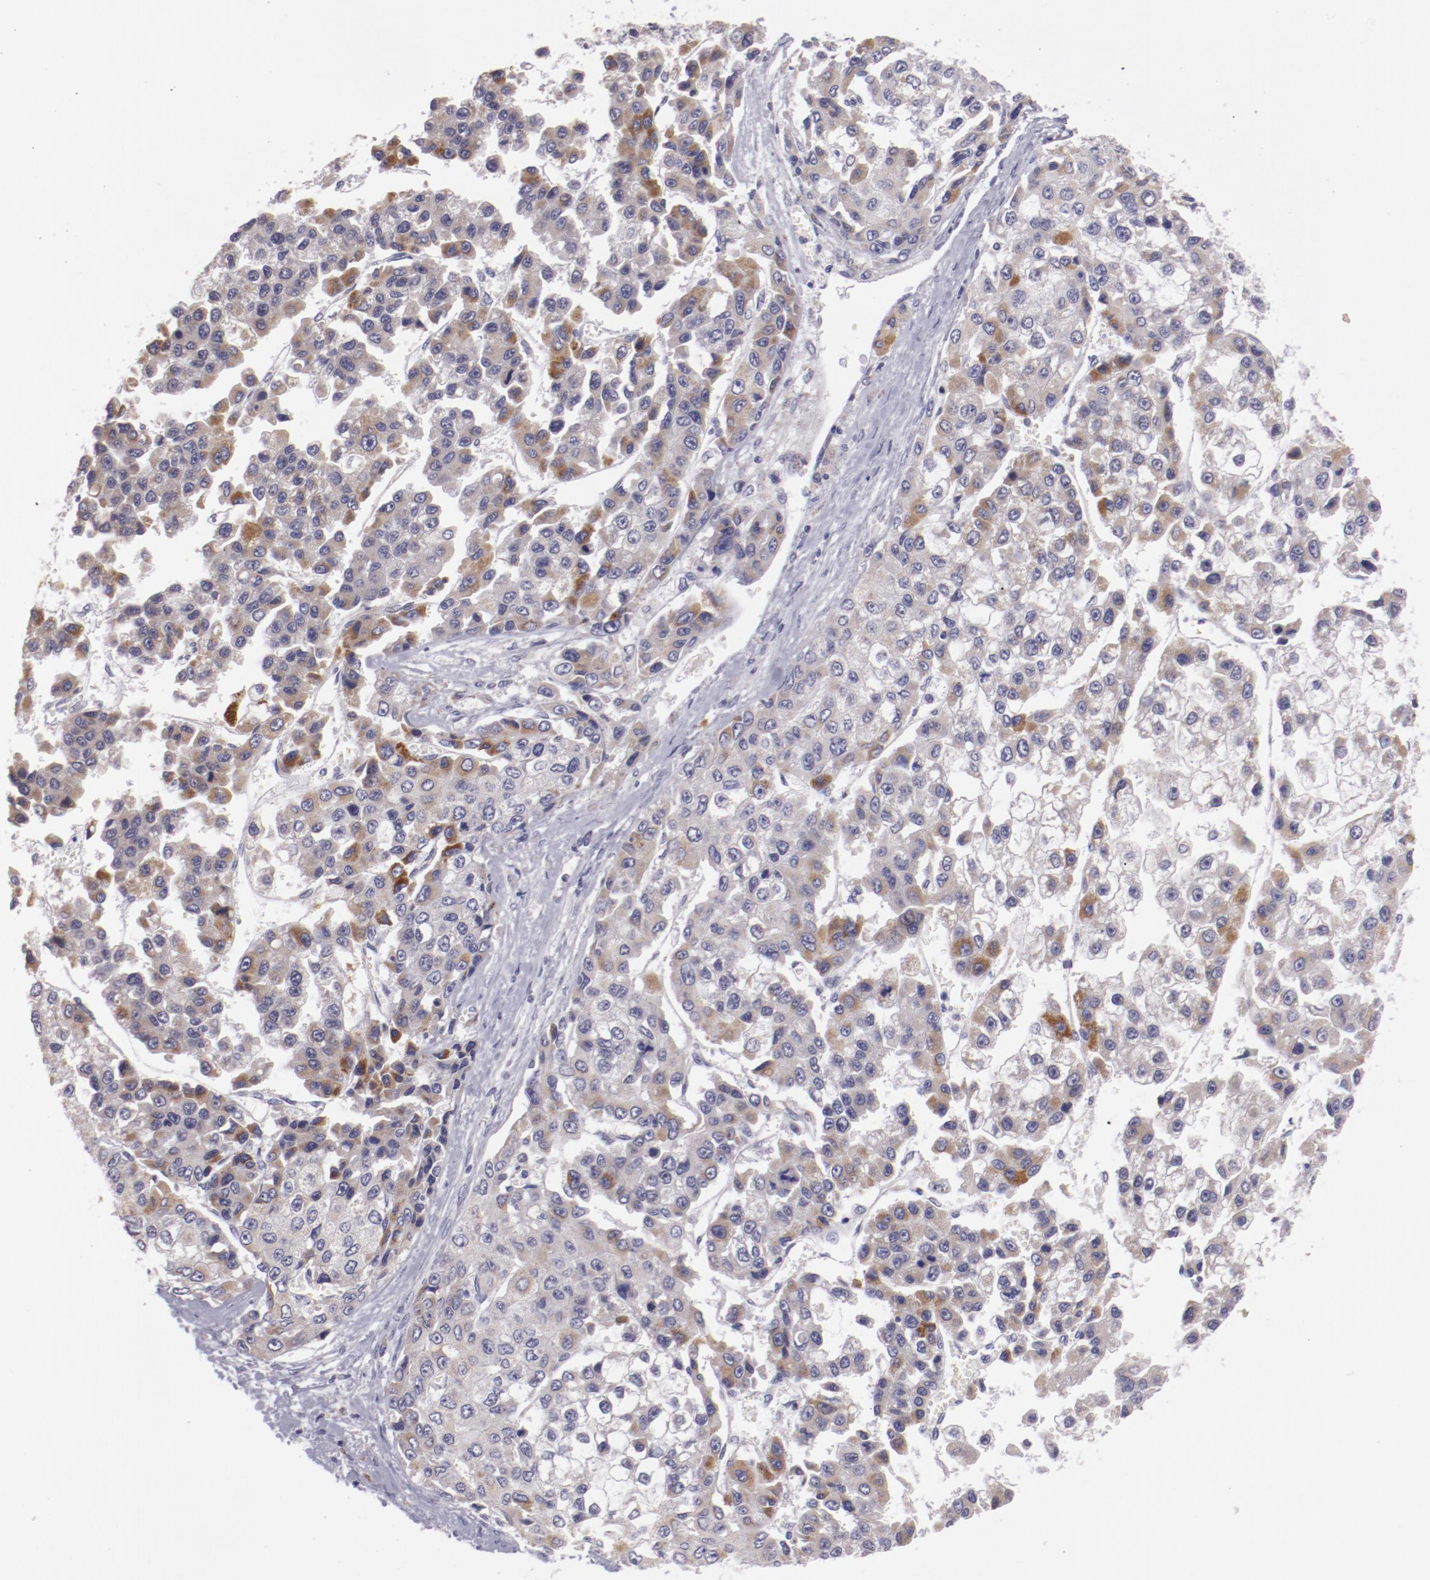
{"staining": {"intensity": "strong", "quantity": "<25%", "location": "cytoplasmic/membranous"}, "tissue": "liver cancer", "cell_type": "Tumor cells", "image_type": "cancer", "snomed": [{"axis": "morphology", "description": "Carcinoma, Hepatocellular, NOS"}, {"axis": "topography", "description": "Liver"}], "caption": "Human hepatocellular carcinoma (liver) stained with a protein marker shows strong staining in tumor cells.", "gene": "TRAF3", "patient": {"sex": "female", "age": 66}}